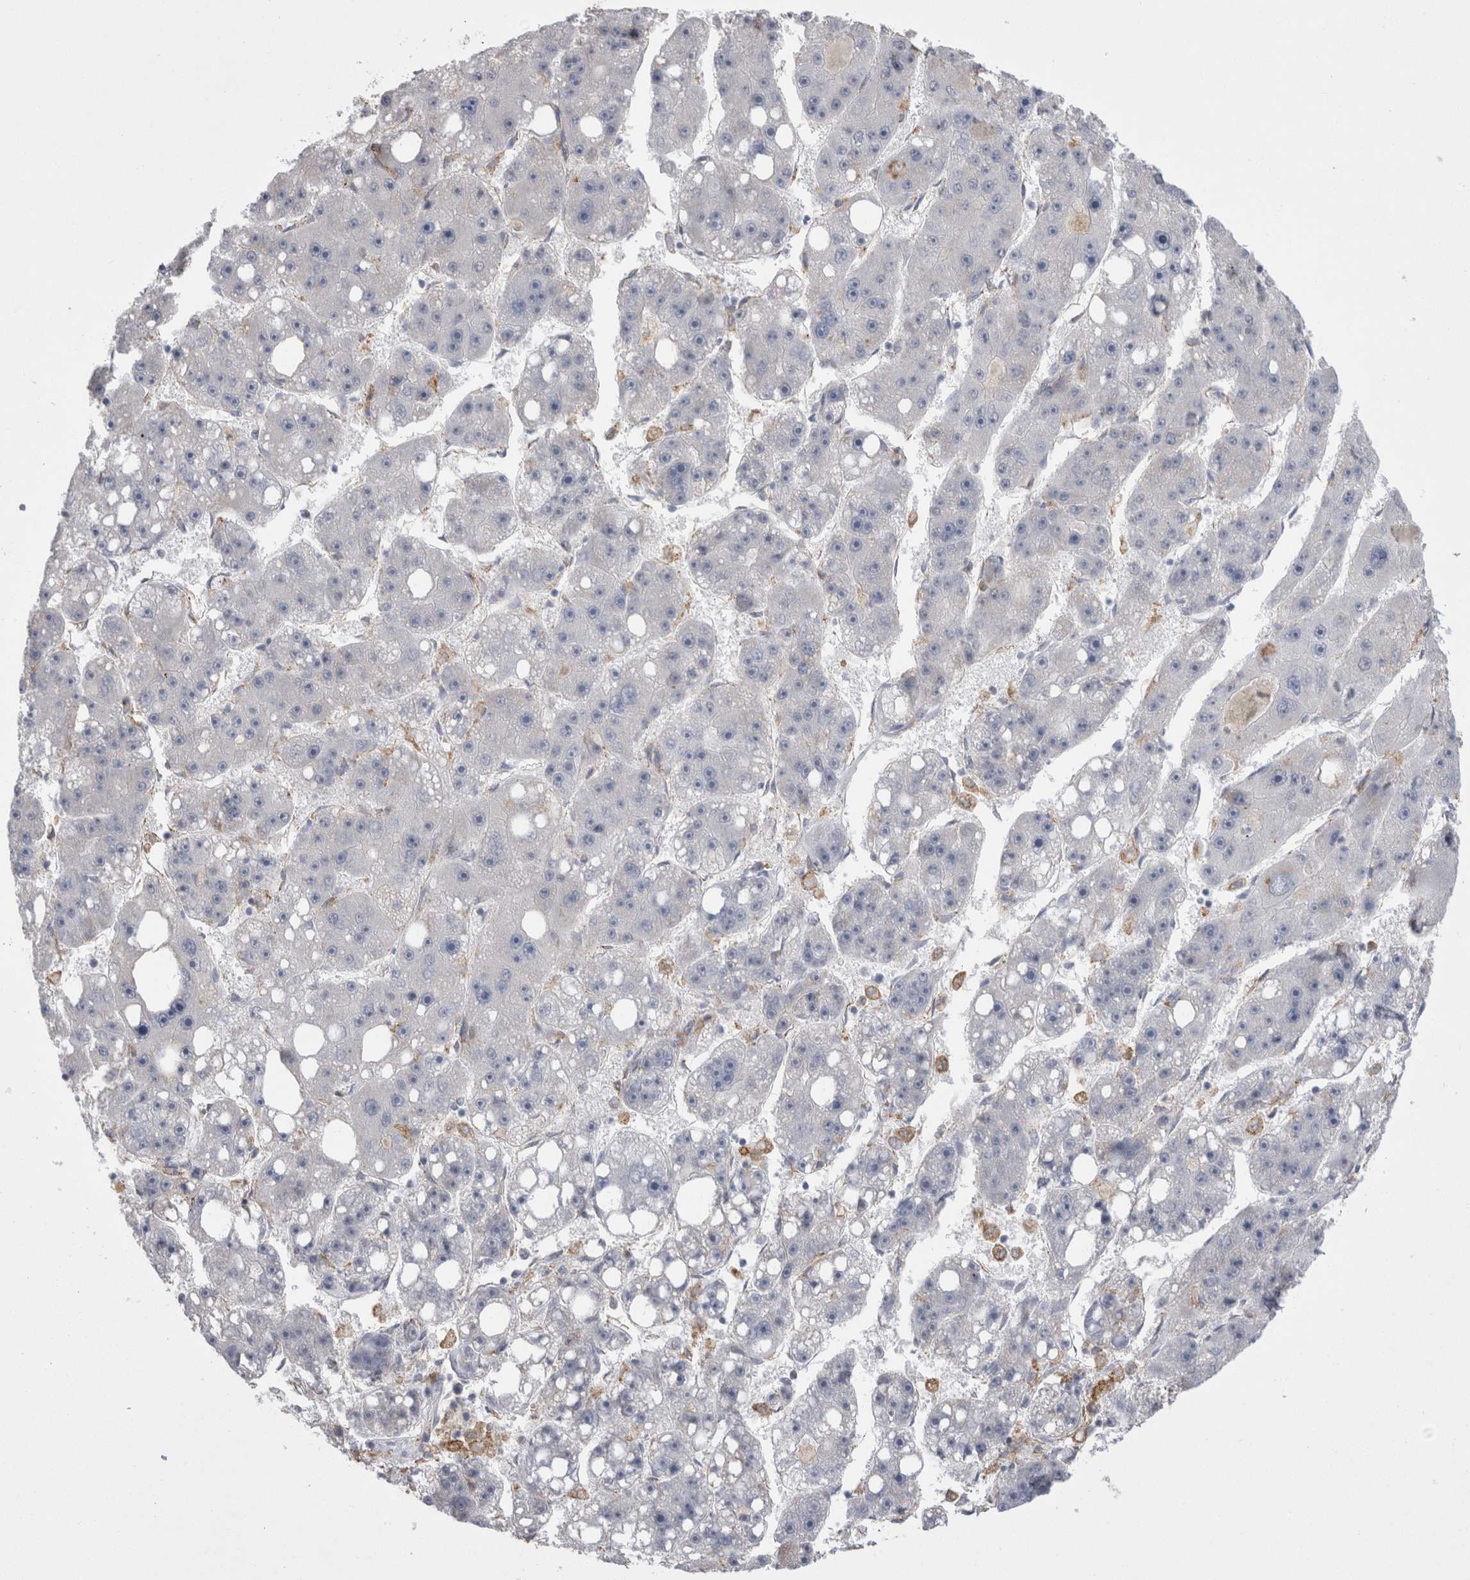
{"staining": {"intensity": "weak", "quantity": "<25%", "location": "cytoplasmic/membranous"}, "tissue": "liver cancer", "cell_type": "Tumor cells", "image_type": "cancer", "snomed": [{"axis": "morphology", "description": "Carcinoma, Hepatocellular, NOS"}, {"axis": "topography", "description": "Liver"}], "caption": "There is no significant positivity in tumor cells of liver cancer (hepatocellular carcinoma). (Immunohistochemistry (ihc), brightfield microscopy, high magnification).", "gene": "ZNF341", "patient": {"sex": "female", "age": 61}}